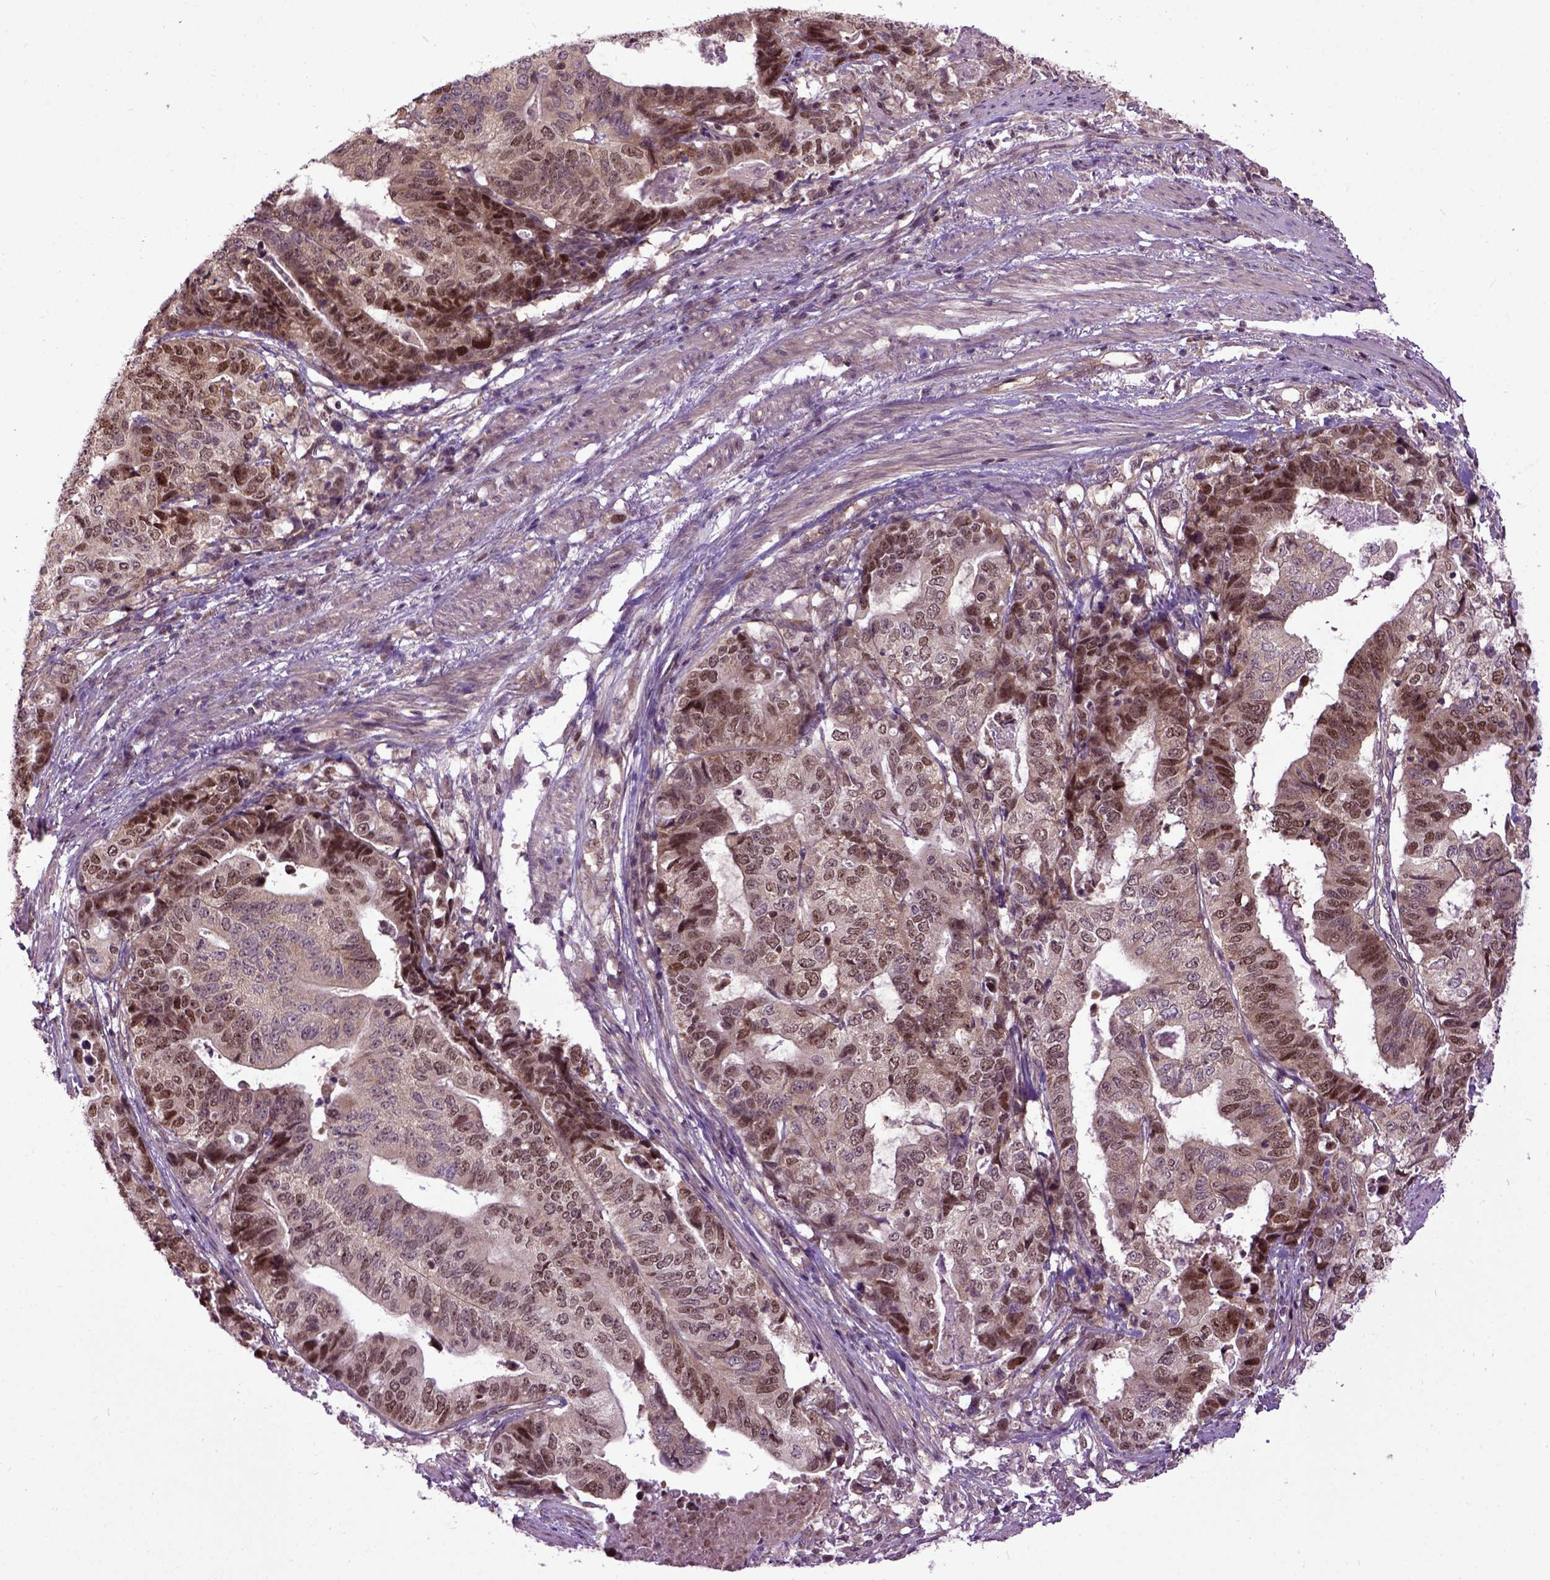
{"staining": {"intensity": "moderate", "quantity": ">75%", "location": "cytoplasmic/membranous,nuclear"}, "tissue": "stomach cancer", "cell_type": "Tumor cells", "image_type": "cancer", "snomed": [{"axis": "morphology", "description": "Adenocarcinoma, NOS"}, {"axis": "topography", "description": "Stomach, upper"}], "caption": "A histopathology image showing moderate cytoplasmic/membranous and nuclear staining in about >75% of tumor cells in stomach cancer (adenocarcinoma), as visualized by brown immunohistochemical staining.", "gene": "WDR48", "patient": {"sex": "female", "age": 67}}